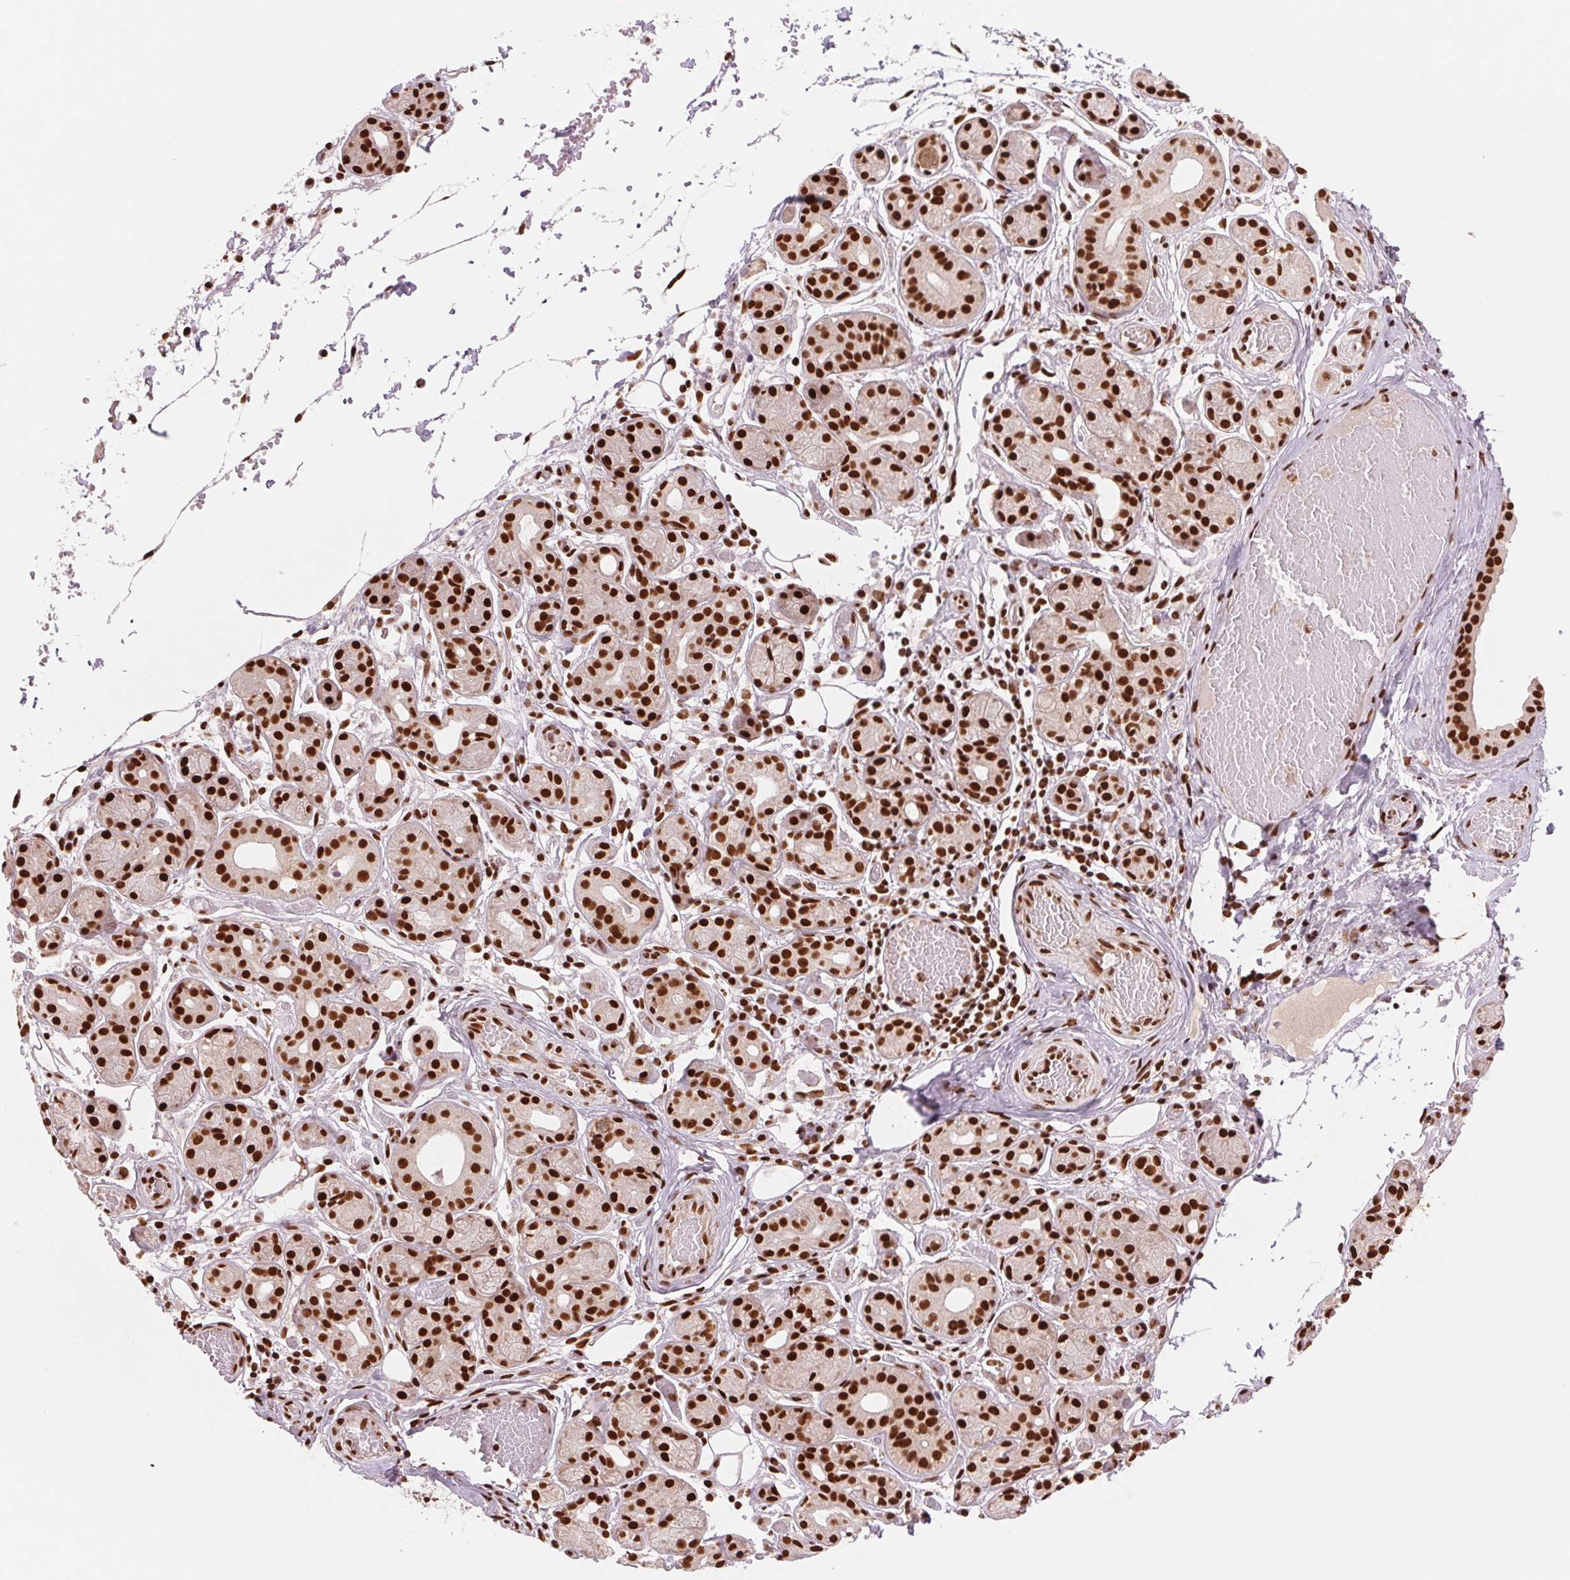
{"staining": {"intensity": "strong", "quantity": ">75%", "location": "nuclear"}, "tissue": "salivary gland", "cell_type": "Glandular cells", "image_type": "normal", "snomed": [{"axis": "morphology", "description": "Normal tissue, NOS"}, {"axis": "topography", "description": "Salivary gland"}, {"axis": "topography", "description": "Peripheral nerve tissue"}], "caption": "The immunohistochemical stain shows strong nuclear positivity in glandular cells of unremarkable salivary gland. The protein of interest is stained brown, and the nuclei are stained in blue (DAB IHC with brightfield microscopy, high magnification).", "gene": "TTLL9", "patient": {"sex": "male", "age": 71}}